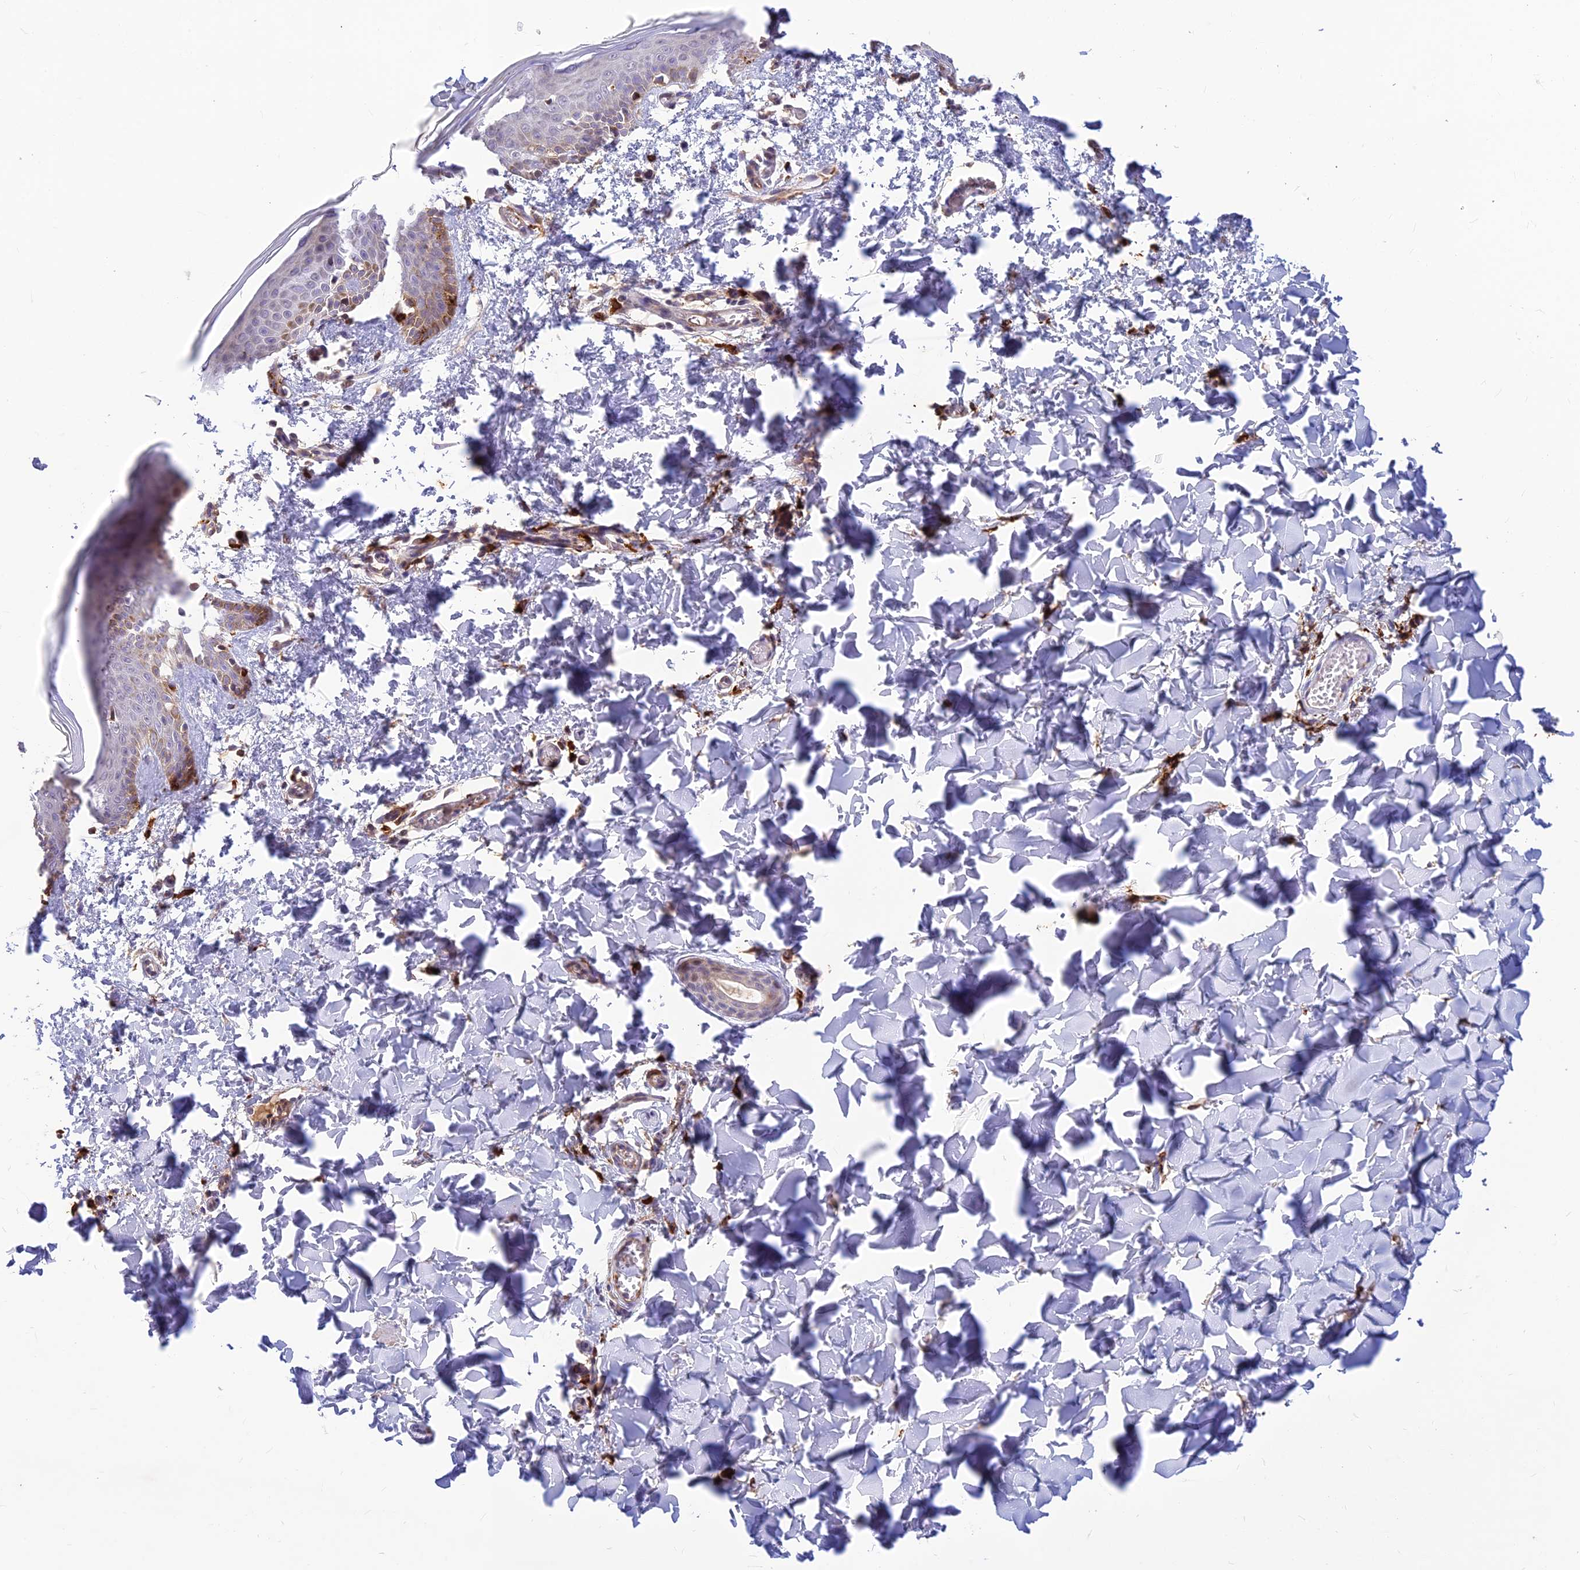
{"staining": {"intensity": "moderate", "quantity": ">75%", "location": "cytoplasmic/membranous"}, "tissue": "skin", "cell_type": "Fibroblasts", "image_type": "normal", "snomed": [{"axis": "morphology", "description": "Normal tissue, NOS"}, {"axis": "topography", "description": "Skin"}], "caption": "Protein expression analysis of unremarkable skin shows moderate cytoplasmic/membranous positivity in about >75% of fibroblasts.", "gene": "ASPDH", "patient": {"sex": "male", "age": 36}}